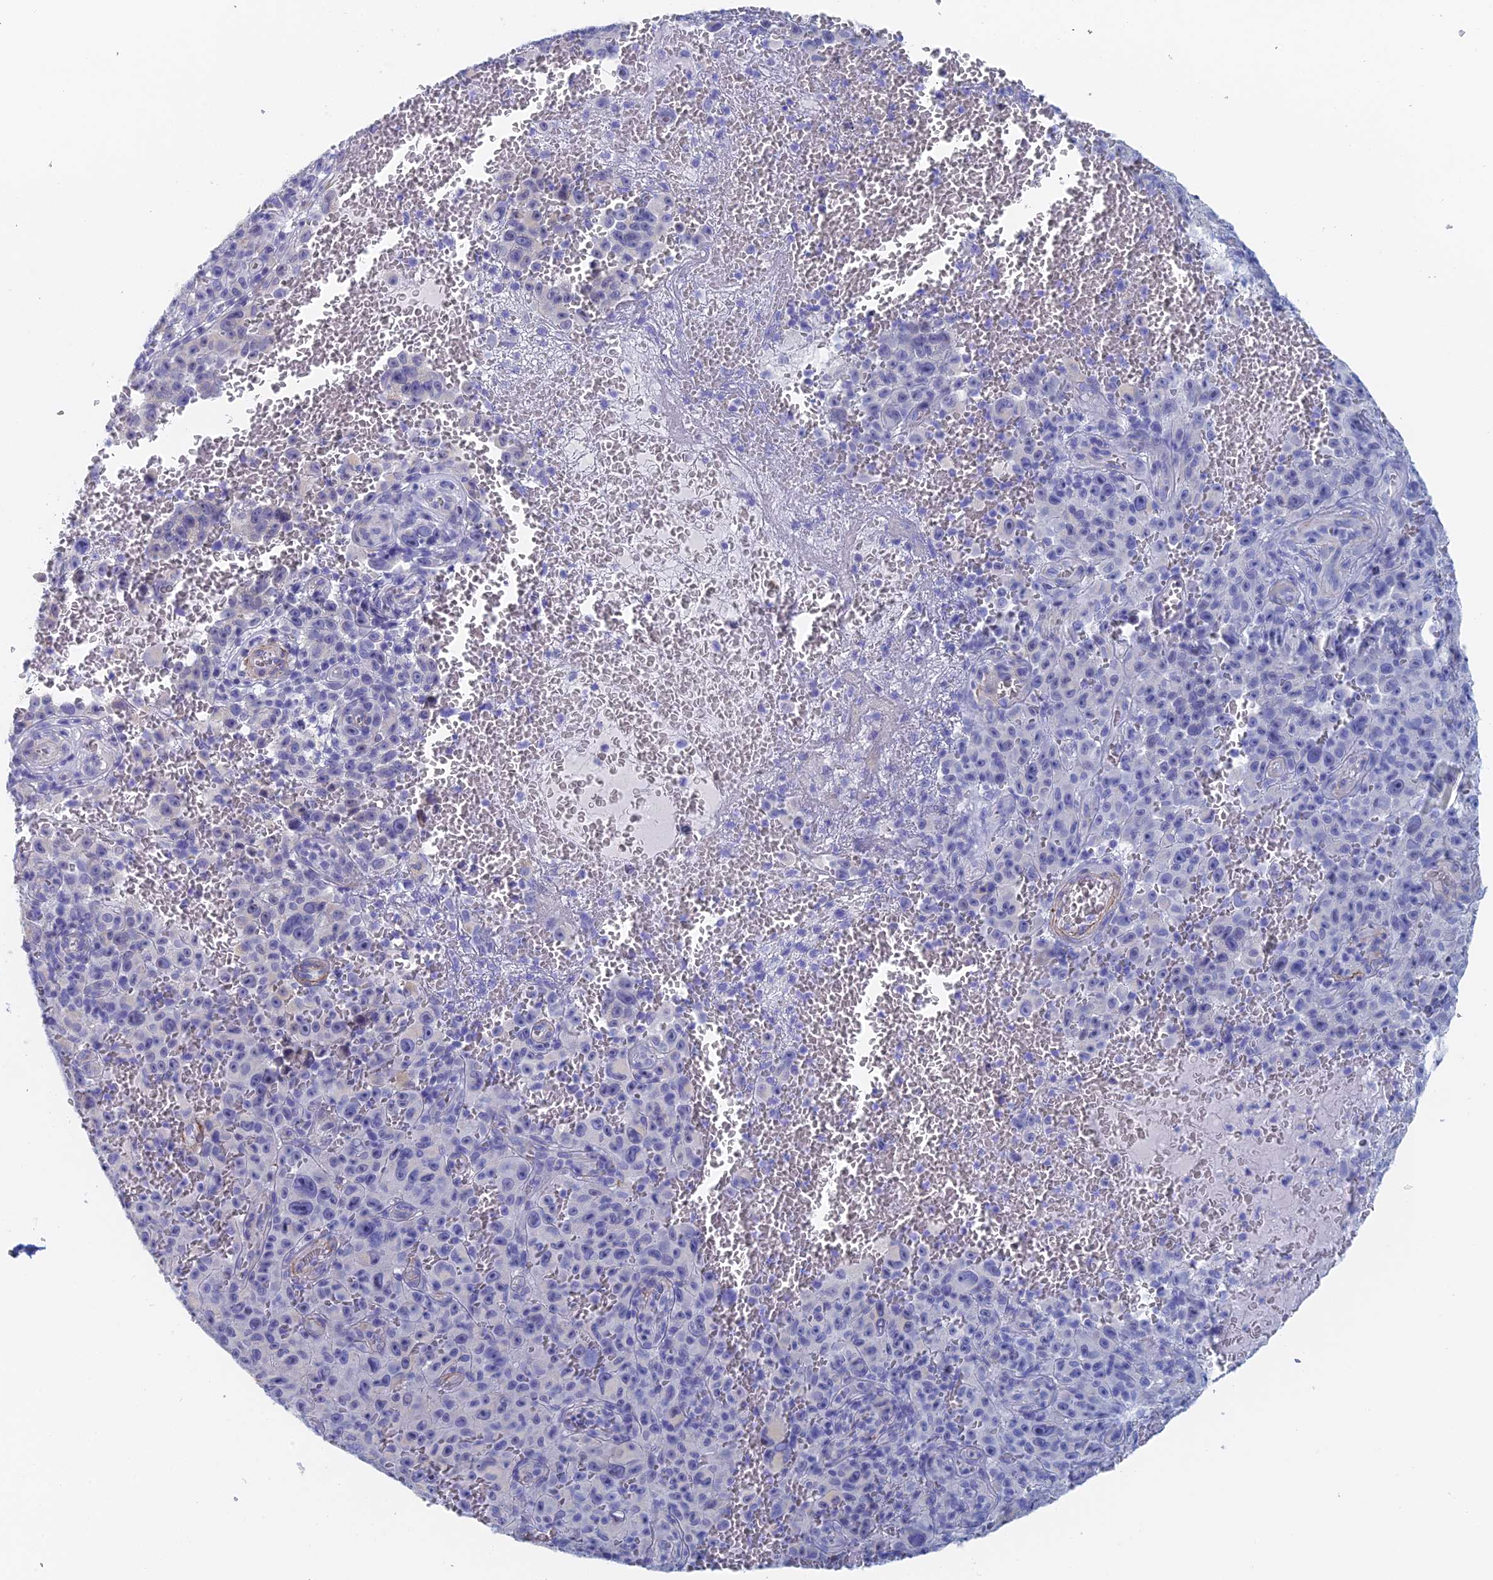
{"staining": {"intensity": "negative", "quantity": "none", "location": "none"}, "tissue": "melanoma", "cell_type": "Tumor cells", "image_type": "cancer", "snomed": [{"axis": "morphology", "description": "Malignant melanoma, NOS"}, {"axis": "topography", "description": "Skin"}], "caption": "There is no significant positivity in tumor cells of malignant melanoma. The staining was performed using DAB (3,3'-diaminobenzidine) to visualize the protein expression in brown, while the nuclei were stained in blue with hematoxylin (Magnification: 20x).", "gene": "KCNK18", "patient": {"sex": "female", "age": 82}}